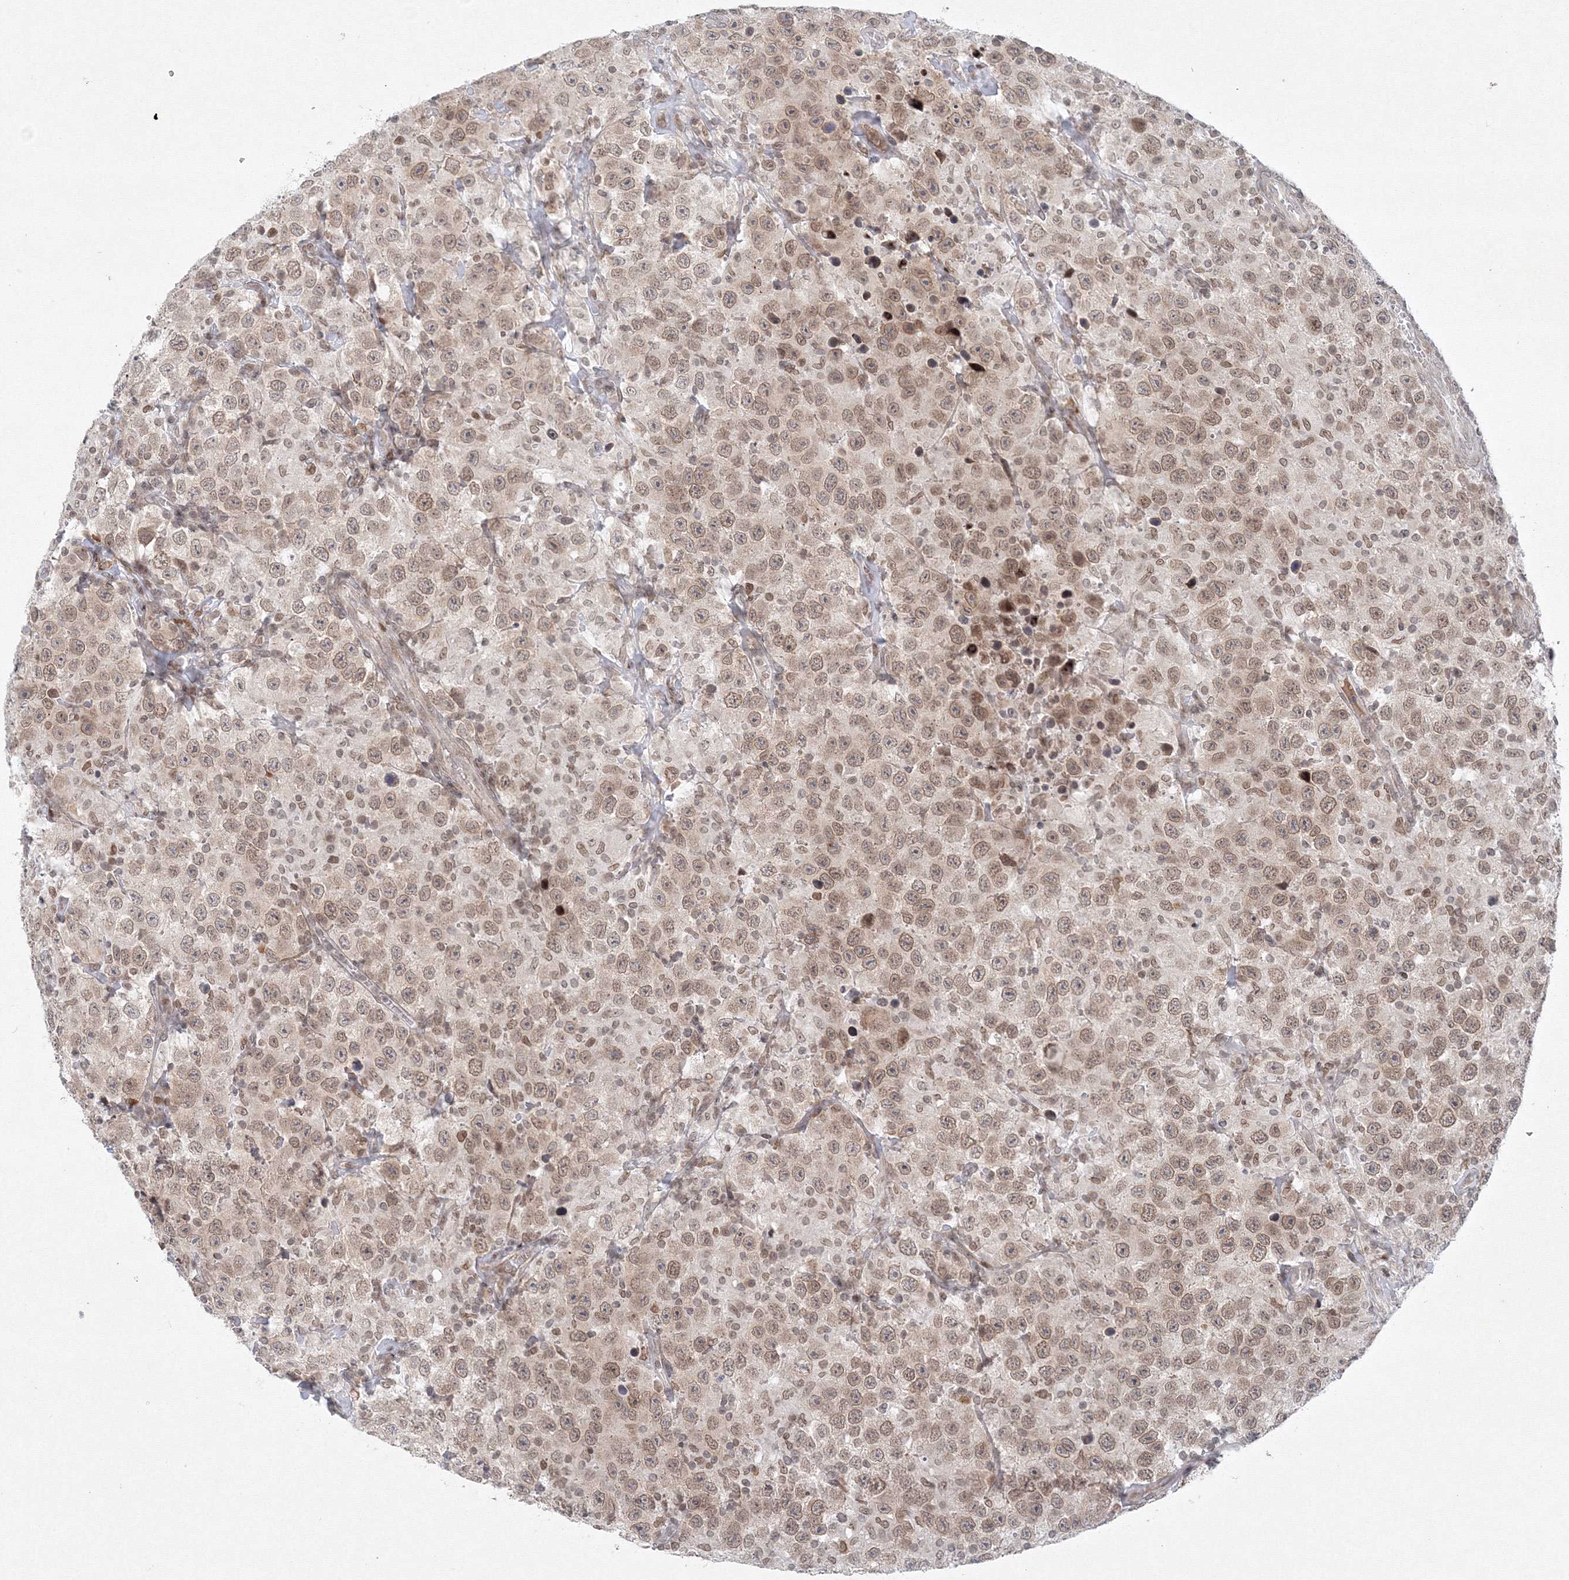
{"staining": {"intensity": "weak", "quantity": "25%-75%", "location": "nuclear"}, "tissue": "testis cancer", "cell_type": "Tumor cells", "image_type": "cancer", "snomed": [{"axis": "morphology", "description": "Seminoma, NOS"}, {"axis": "topography", "description": "Testis"}], "caption": "This histopathology image shows immunohistochemistry staining of human testis cancer, with low weak nuclear positivity in about 25%-75% of tumor cells.", "gene": "KIF4A", "patient": {"sex": "male", "age": 41}}